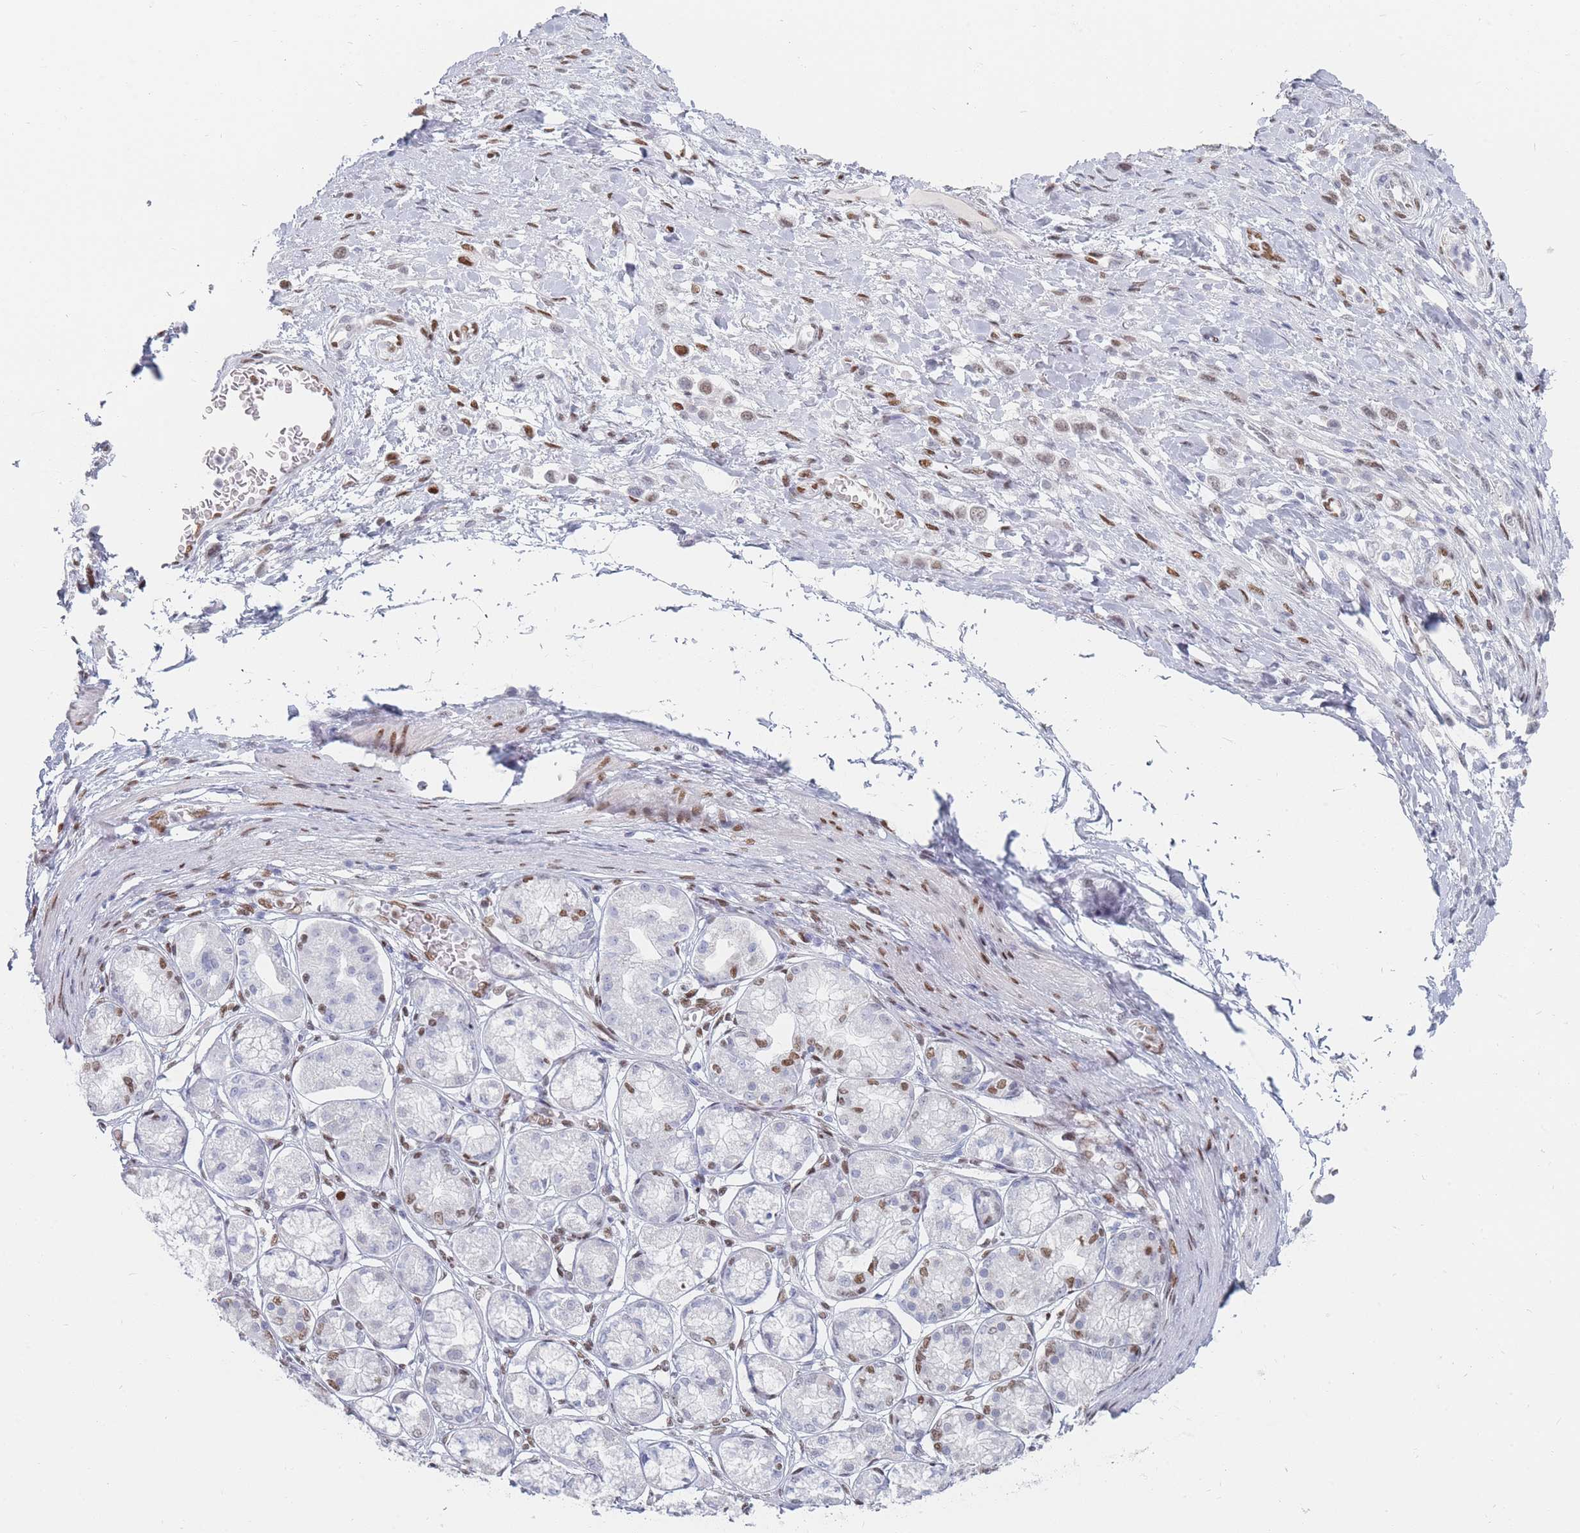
{"staining": {"intensity": "moderate", "quantity": "25%-75%", "location": "nuclear"}, "tissue": "stomach cancer", "cell_type": "Tumor cells", "image_type": "cancer", "snomed": [{"axis": "morphology", "description": "Adenocarcinoma, NOS"}, {"axis": "topography", "description": "Stomach"}], "caption": "Tumor cells display medium levels of moderate nuclear staining in approximately 25%-75% of cells in adenocarcinoma (stomach).", "gene": "SAFB2", "patient": {"sex": "female", "age": 65}}